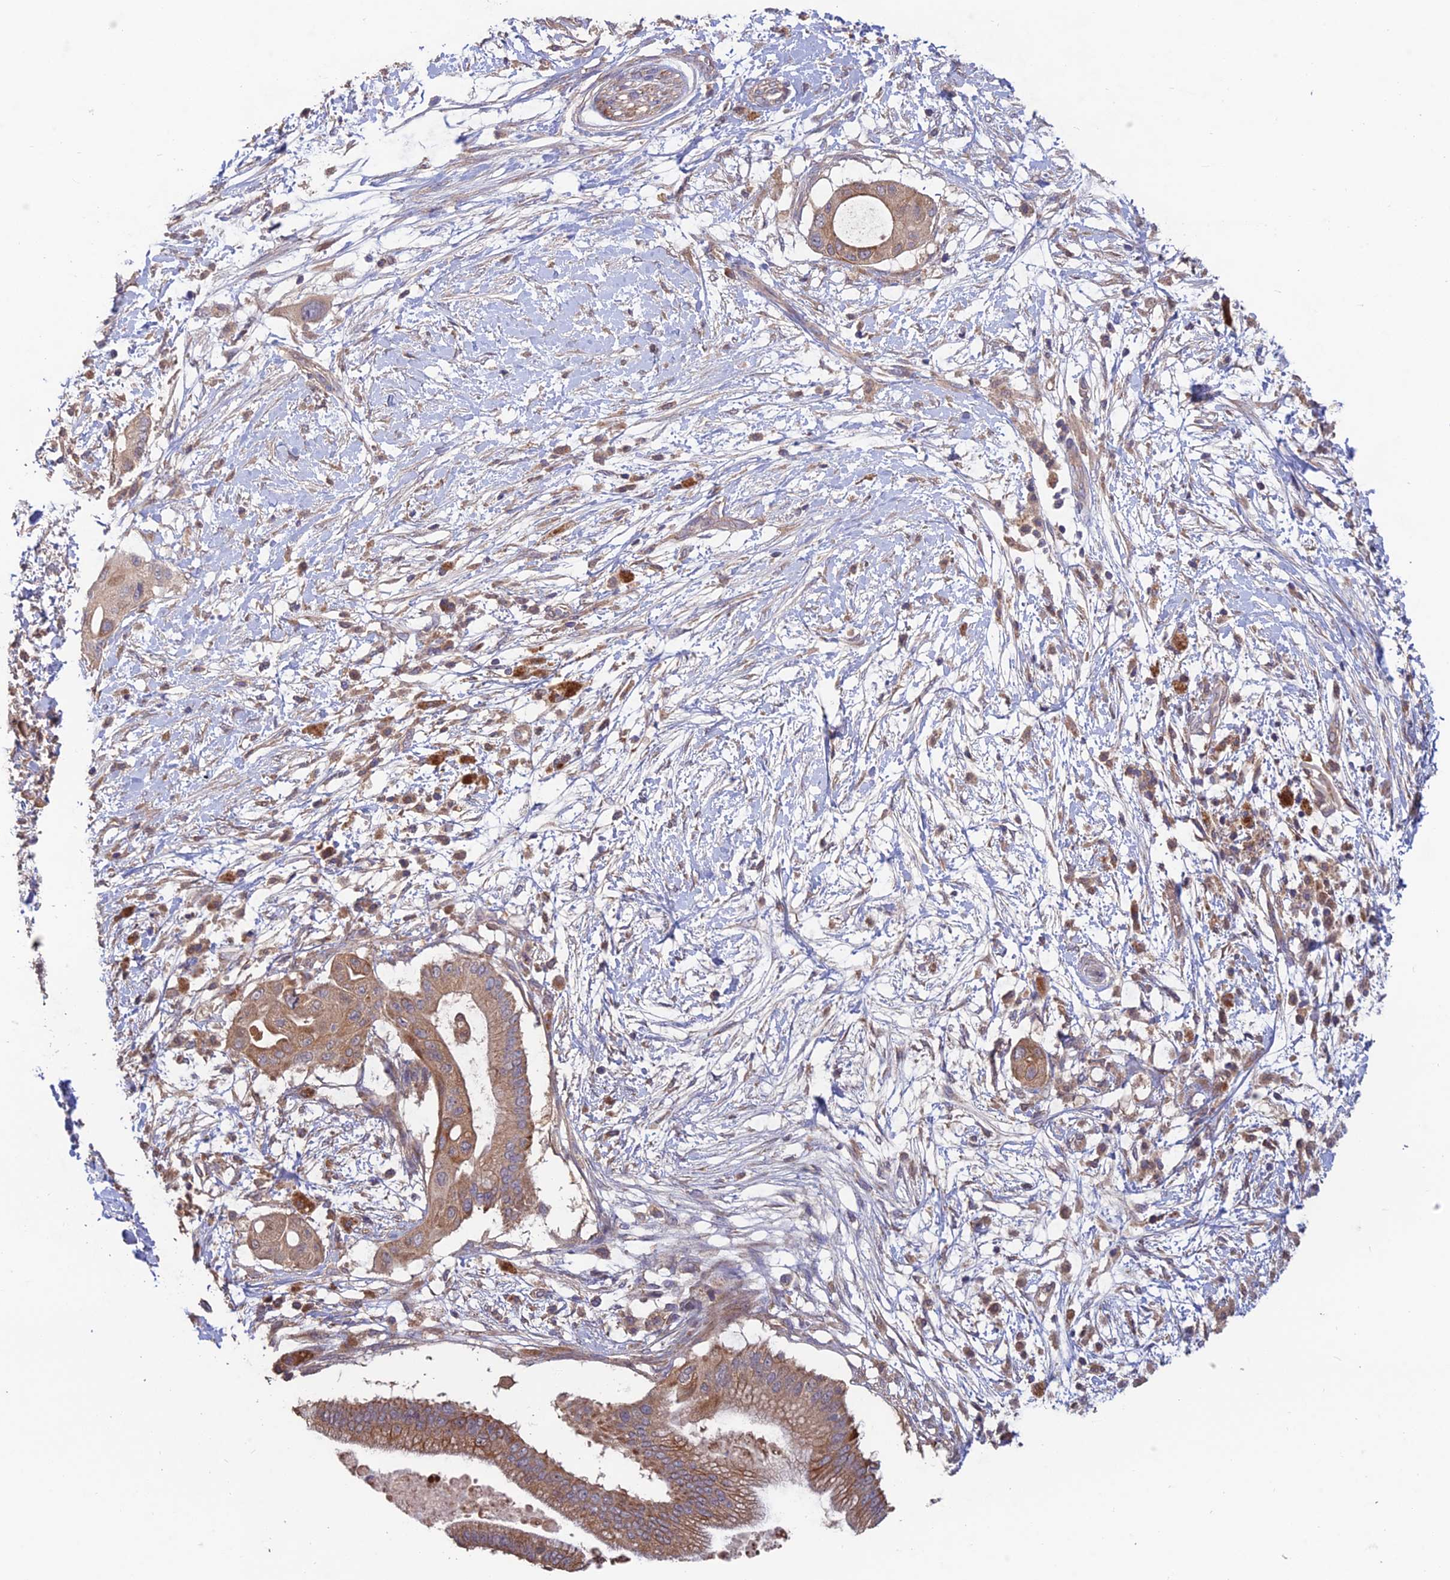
{"staining": {"intensity": "moderate", "quantity": ">75%", "location": "cytoplasmic/membranous"}, "tissue": "pancreatic cancer", "cell_type": "Tumor cells", "image_type": "cancer", "snomed": [{"axis": "morphology", "description": "Adenocarcinoma, NOS"}, {"axis": "topography", "description": "Pancreas"}], "caption": "IHC of pancreatic cancer (adenocarcinoma) reveals medium levels of moderate cytoplasmic/membranous expression in approximately >75% of tumor cells.", "gene": "SHISA5", "patient": {"sex": "male", "age": 68}}